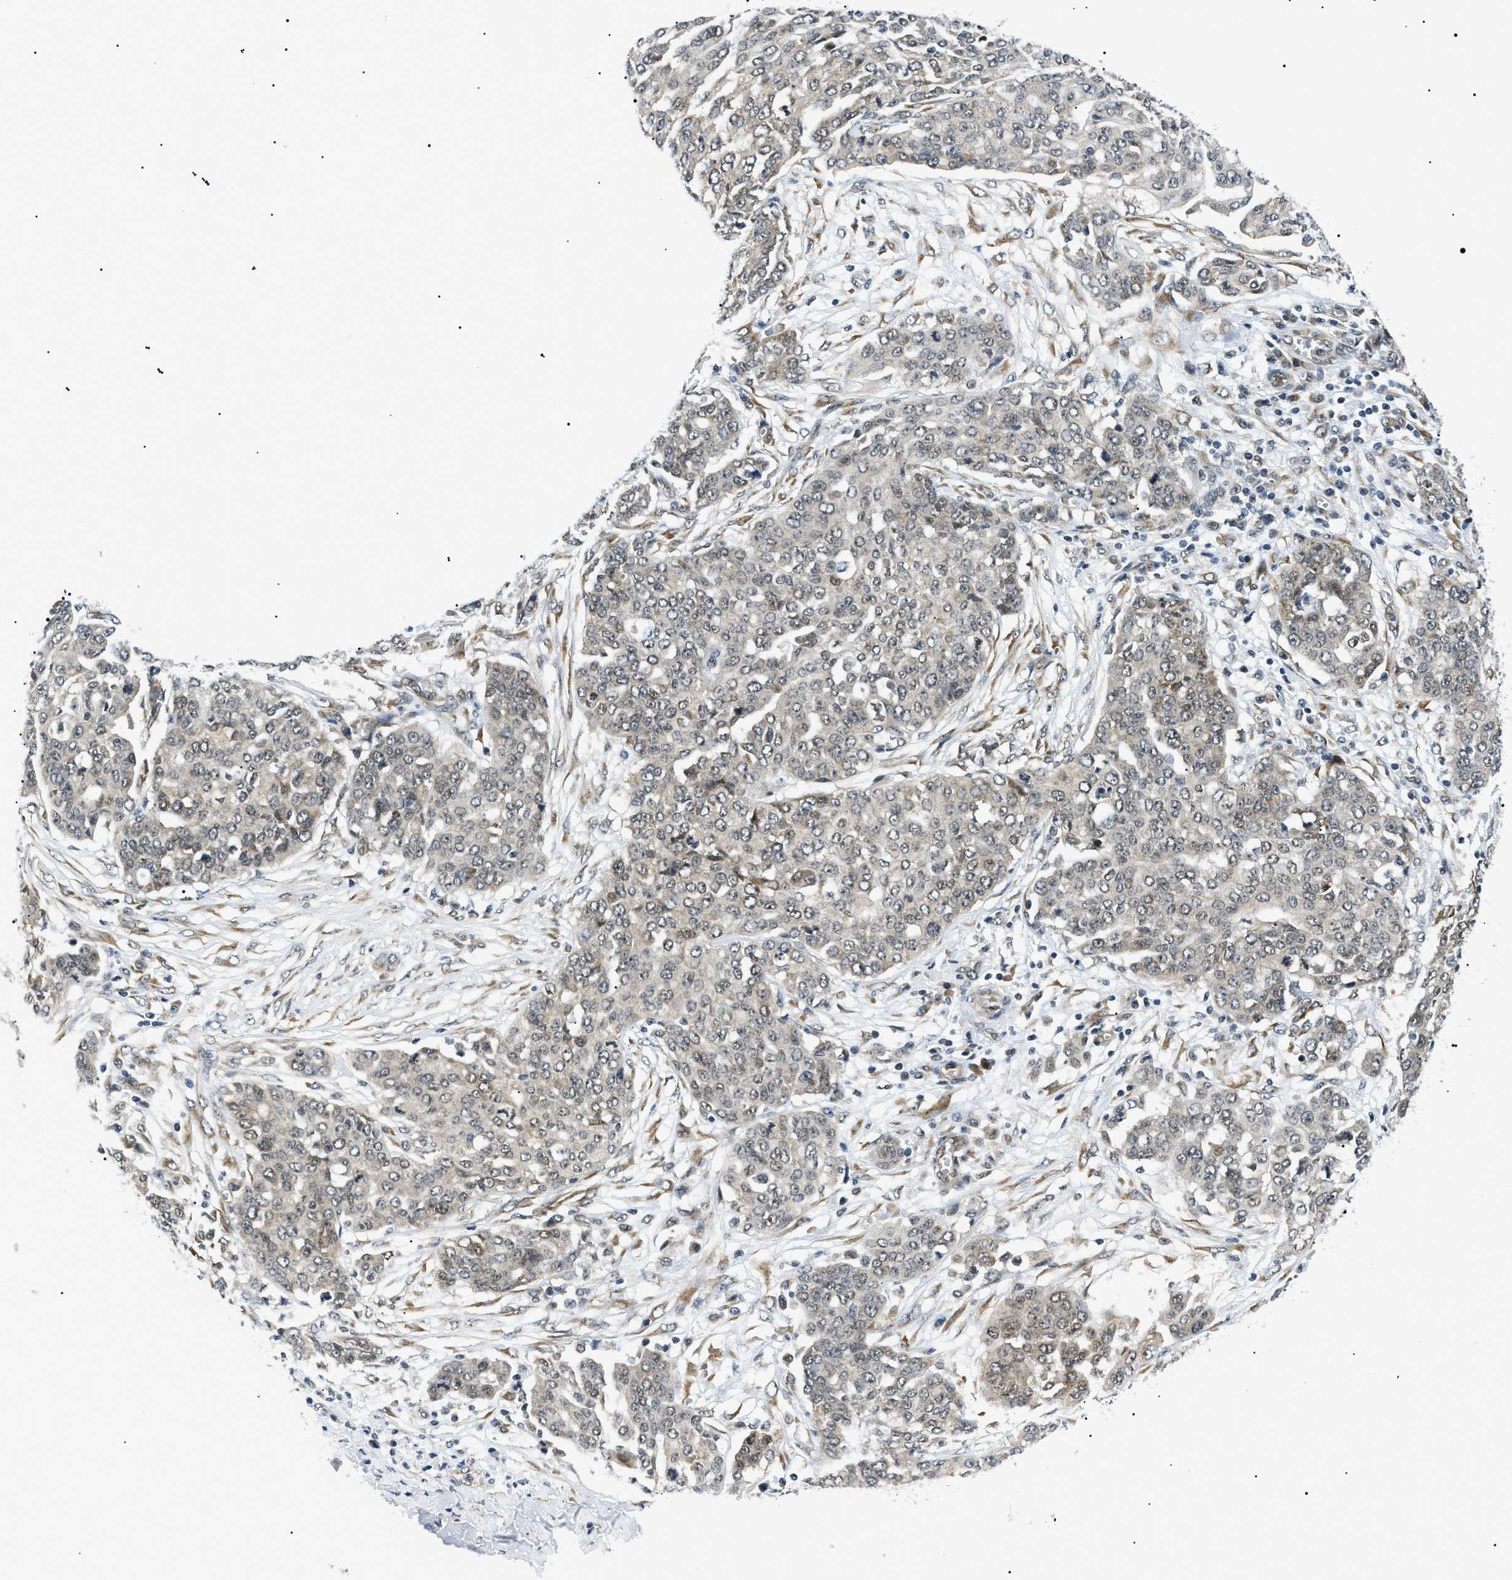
{"staining": {"intensity": "moderate", "quantity": "25%-75%", "location": "nuclear"}, "tissue": "ovarian cancer", "cell_type": "Tumor cells", "image_type": "cancer", "snomed": [{"axis": "morphology", "description": "Cystadenocarcinoma, serous, NOS"}, {"axis": "topography", "description": "Soft tissue"}, {"axis": "topography", "description": "Ovary"}], "caption": "Moderate nuclear protein positivity is seen in approximately 25%-75% of tumor cells in serous cystadenocarcinoma (ovarian).", "gene": "CWC25", "patient": {"sex": "female", "age": 57}}